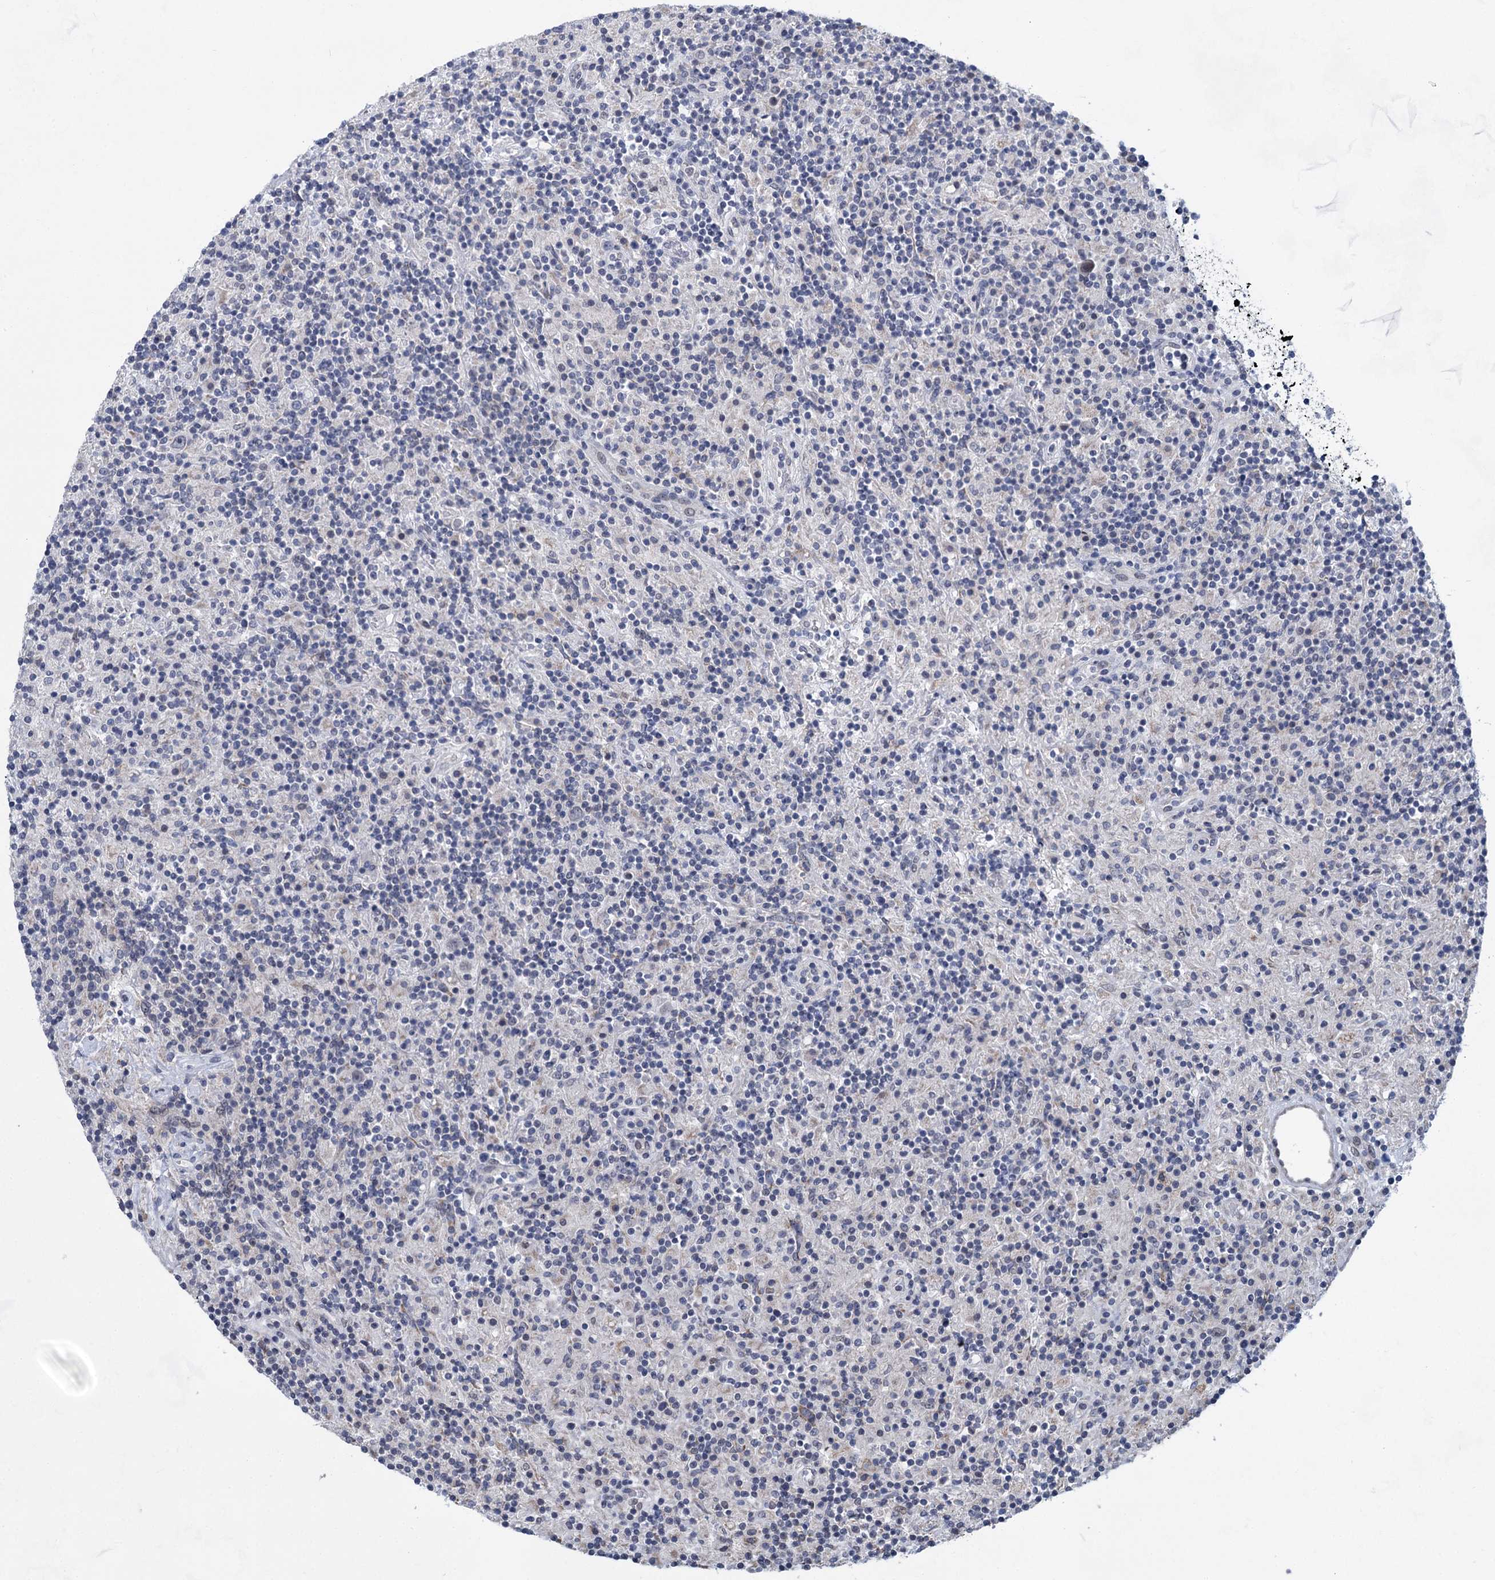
{"staining": {"intensity": "negative", "quantity": "none", "location": "none"}, "tissue": "lymphoma", "cell_type": "Tumor cells", "image_type": "cancer", "snomed": [{"axis": "morphology", "description": "Hodgkin's disease, NOS"}, {"axis": "topography", "description": "Lymph node"}], "caption": "DAB immunohistochemical staining of lymphoma shows no significant expression in tumor cells.", "gene": "TTC17", "patient": {"sex": "male", "age": 70}}